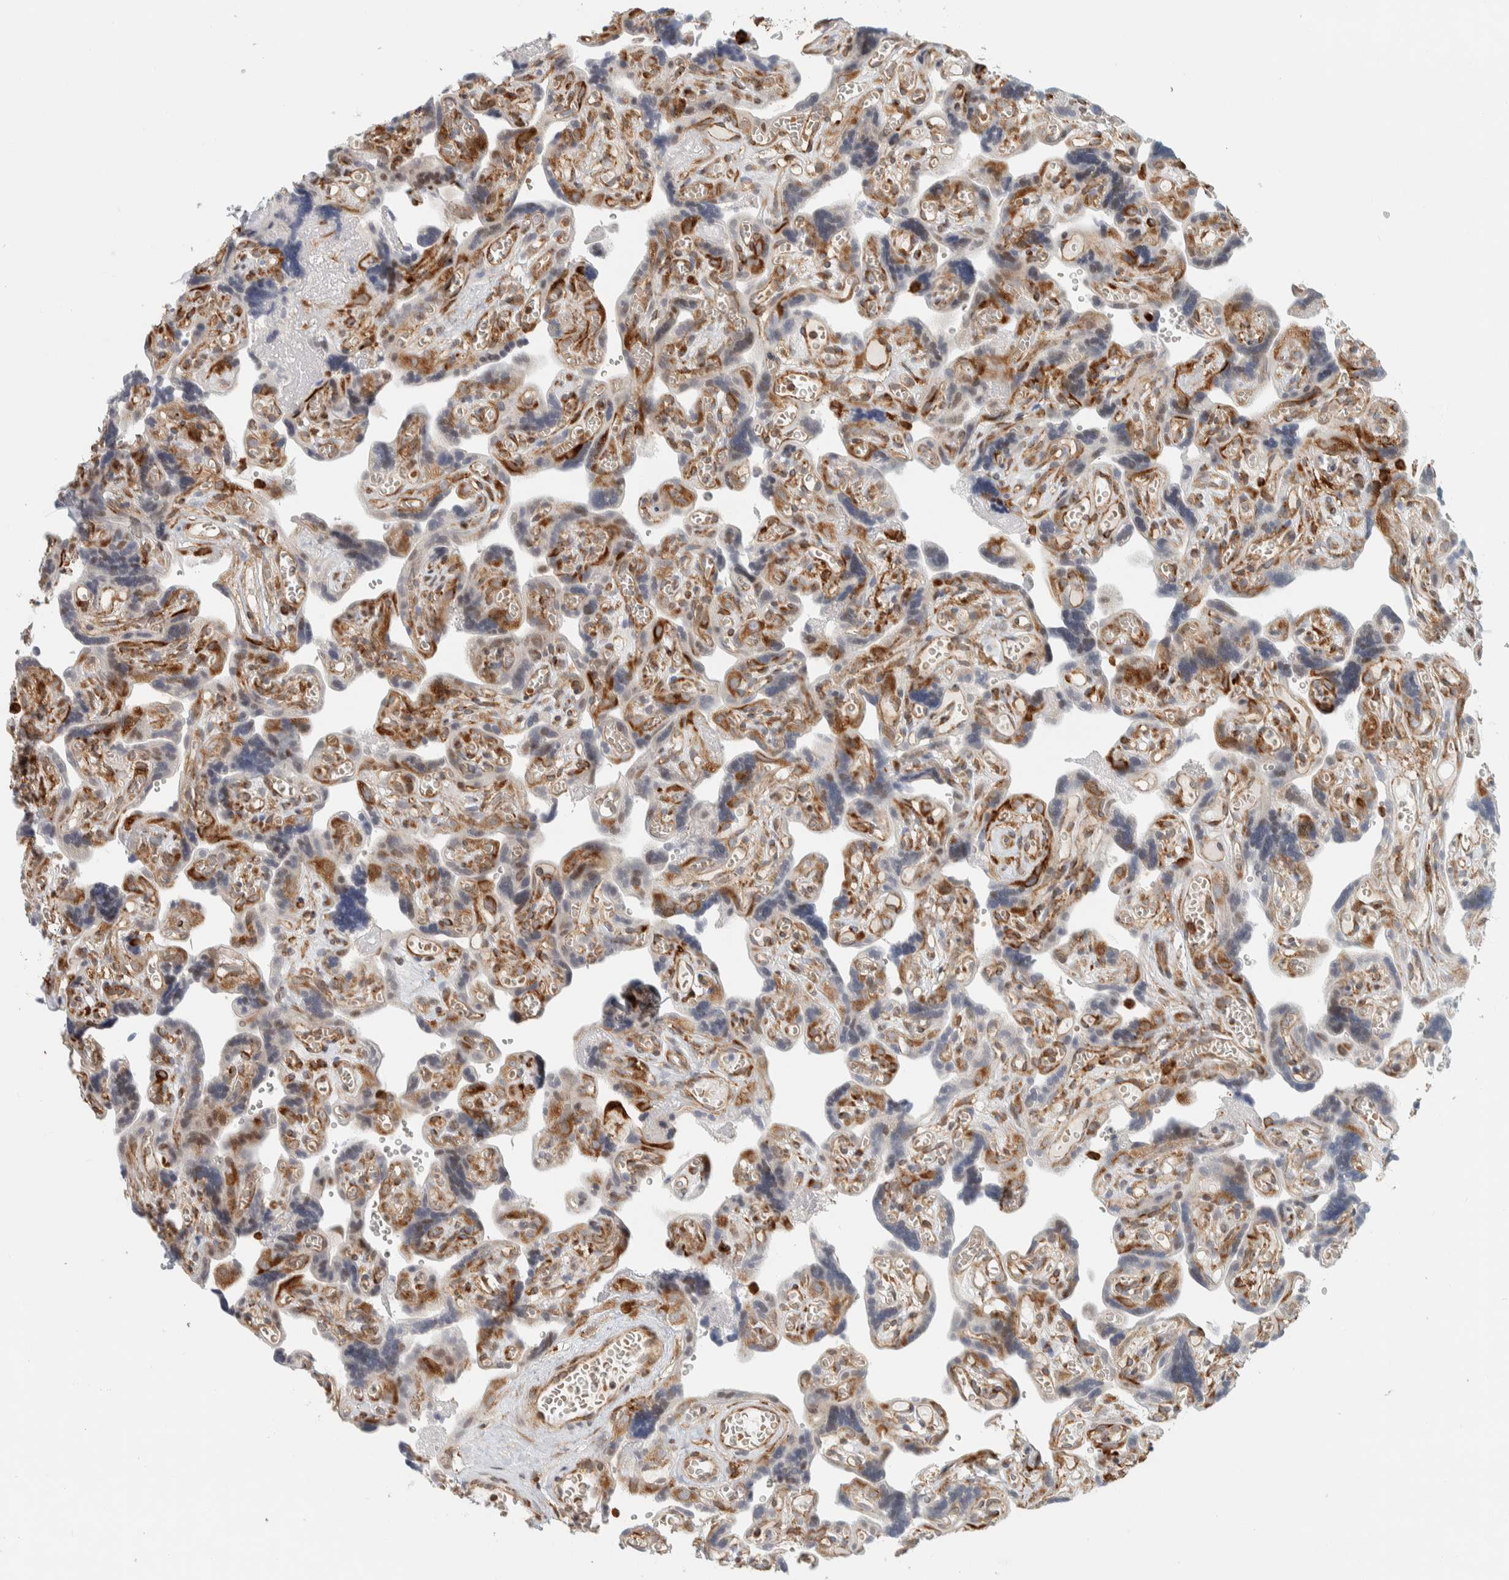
{"staining": {"intensity": "strong", "quantity": ">75%", "location": "cytoplasmic/membranous"}, "tissue": "placenta", "cell_type": "Decidual cells", "image_type": "normal", "snomed": [{"axis": "morphology", "description": "Normal tissue, NOS"}, {"axis": "topography", "description": "Placenta"}], "caption": "Approximately >75% of decidual cells in normal placenta exhibit strong cytoplasmic/membranous protein positivity as visualized by brown immunohistochemical staining.", "gene": "LLGL2", "patient": {"sex": "female", "age": 30}}